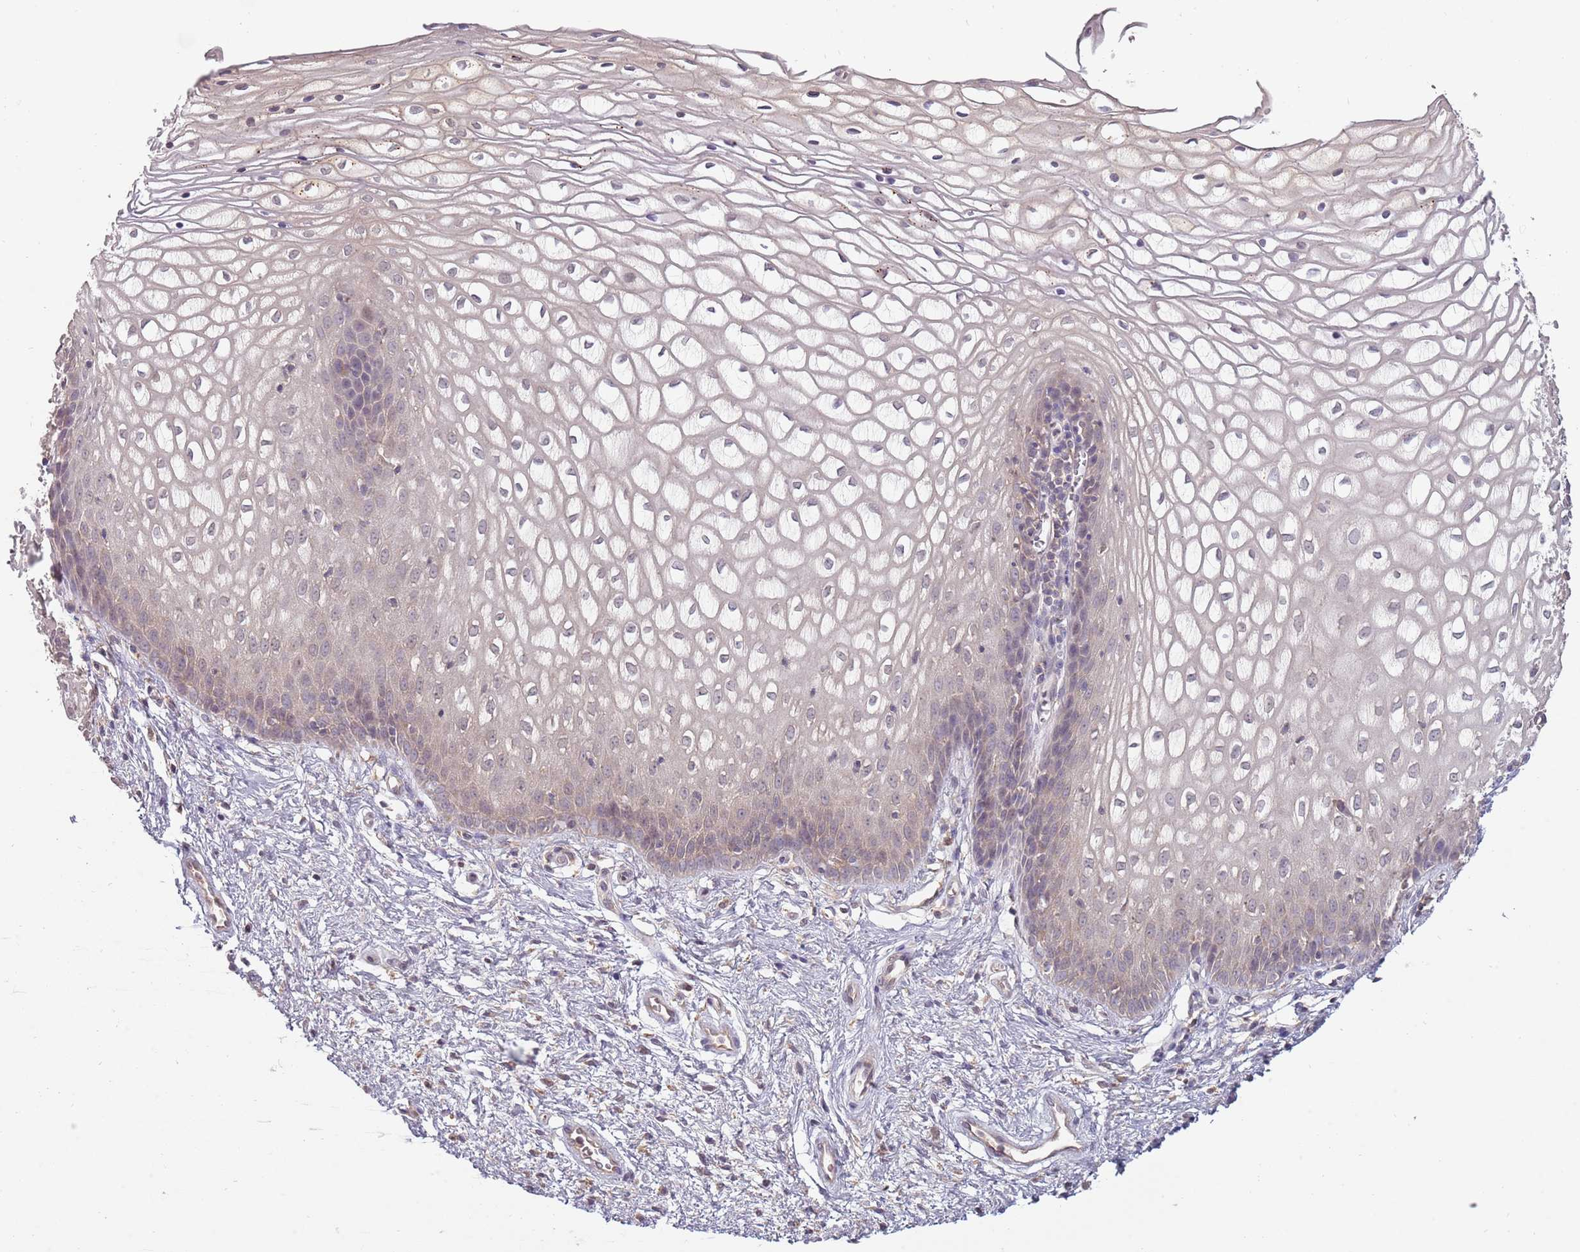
{"staining": {"intensity": "negative", "quantity": "none", "location": "none"}, "tissue": "vagina", "cell_type": "Squamous epithelial cells", "image_type": "normal", "snomed": [{"axis": "morphology", "description": "Normal tissue, NOS"}, {"axis": "topography", "description": "Vagina"}], "caption": "A high-resolution image shows immunohistochemistry (IHC) staining of benign vagina, which reveals no significant expression in squamous epithelial cells.", "gene": "USP32", "patient": {"sex": "female", "age": 34}}